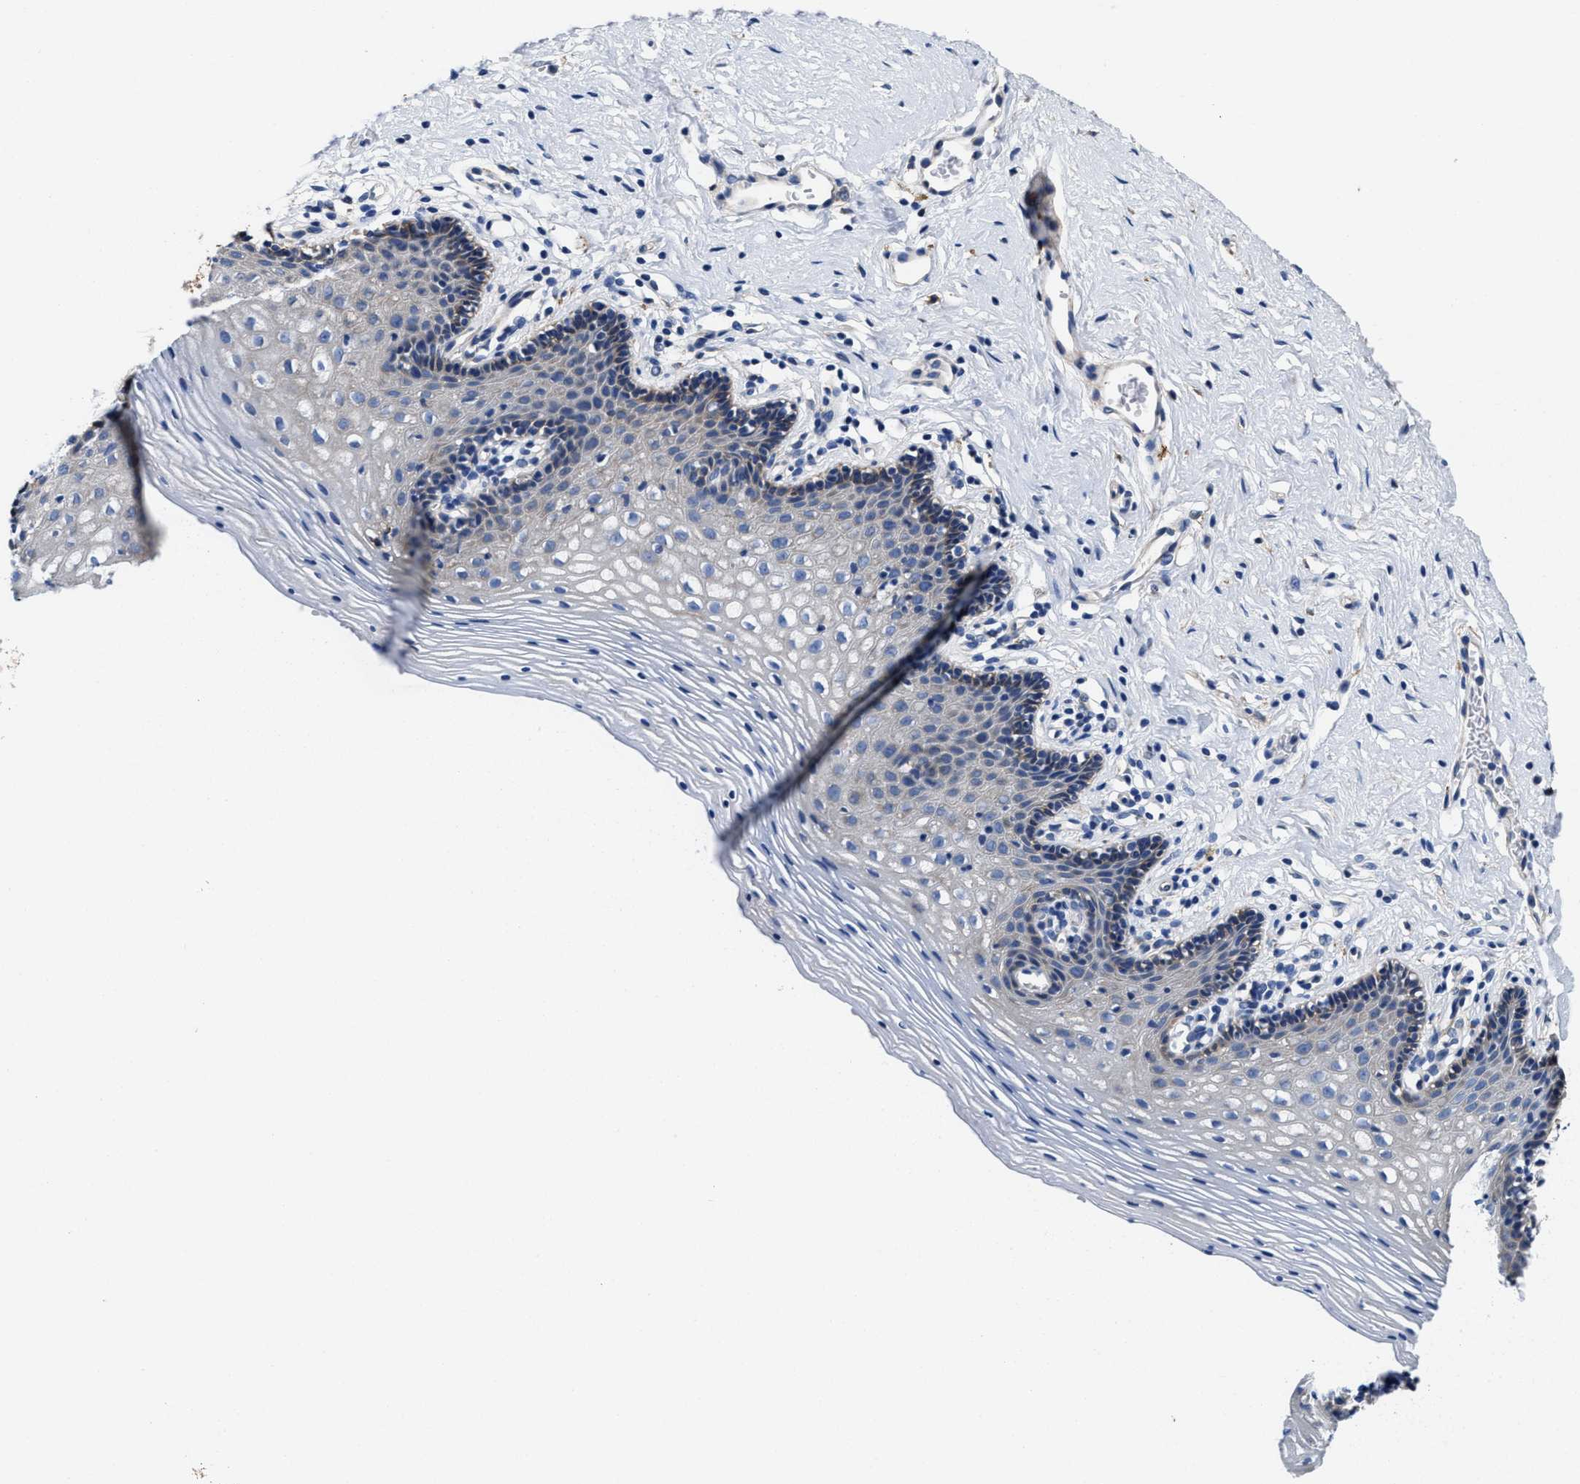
{"staining": {"intensity": "negative", "quantity": "none", "location": "none"}, "tissue": "vagina", "cell_type": "Squamous epithelial cells", "image_type": "normal", "snomed": [{"axis": "morphology", "description": "Normal tissue, NOS"}, {"axis": "topography", "description": "Vagina"}], "caption": "IHC of normal vagina reveals no positivity in squamous epithelial cells.", "gene": "TMEM30A", "patient": {"sex": "female", "age": 32}}